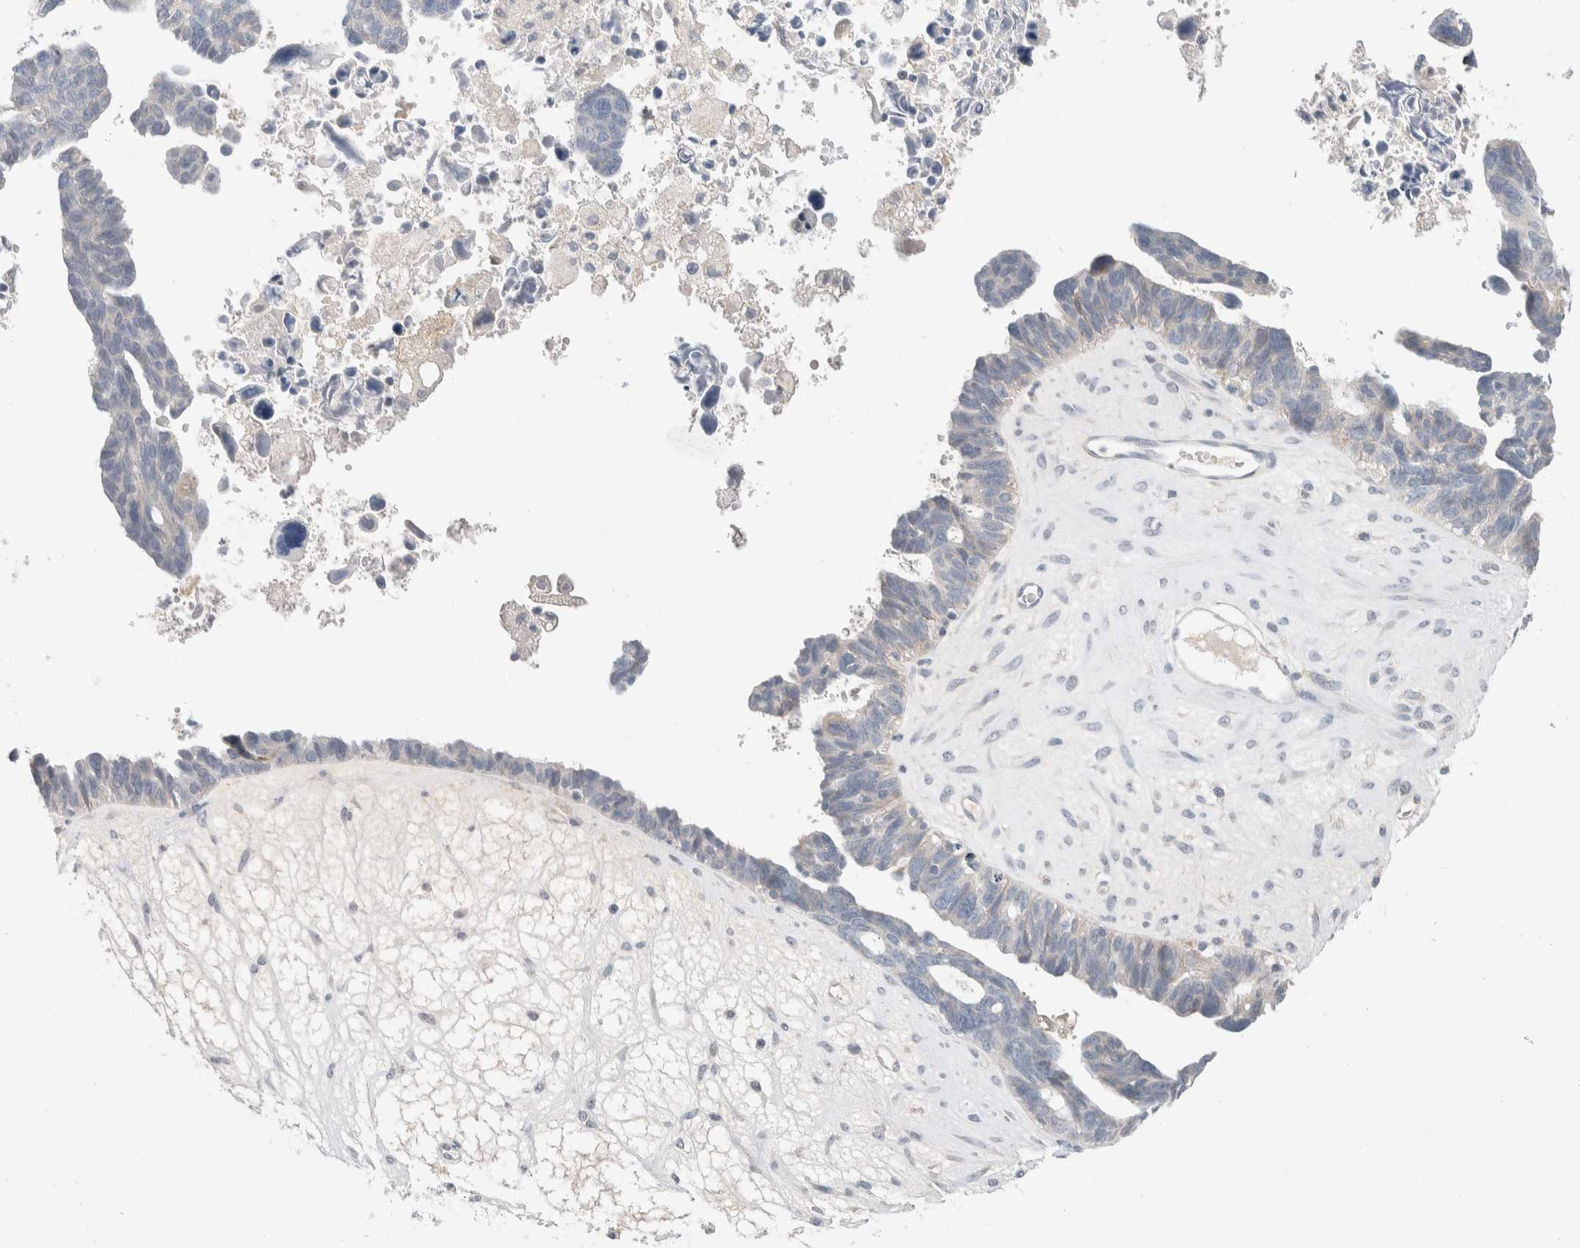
{"staining": {"intensity": "negative", "quantity": "none", "location": "none"}, "tissue": "ovarian cancer", "cell_type": "Tumor cells", "image_type": "cancer", "snomed": [{"axis": "morphology", "description": "Cystadenocarcinoma, serous, NOS"}, {"axis": "topography", "description": "Ovary"}], "caption": "Immunohistochemistry of serous cystadenocarcinoma (ovarian) shows no positivity in tumor cells.", "gene": "CMTM4", "patient": {"sex": "female", "age": 79}}